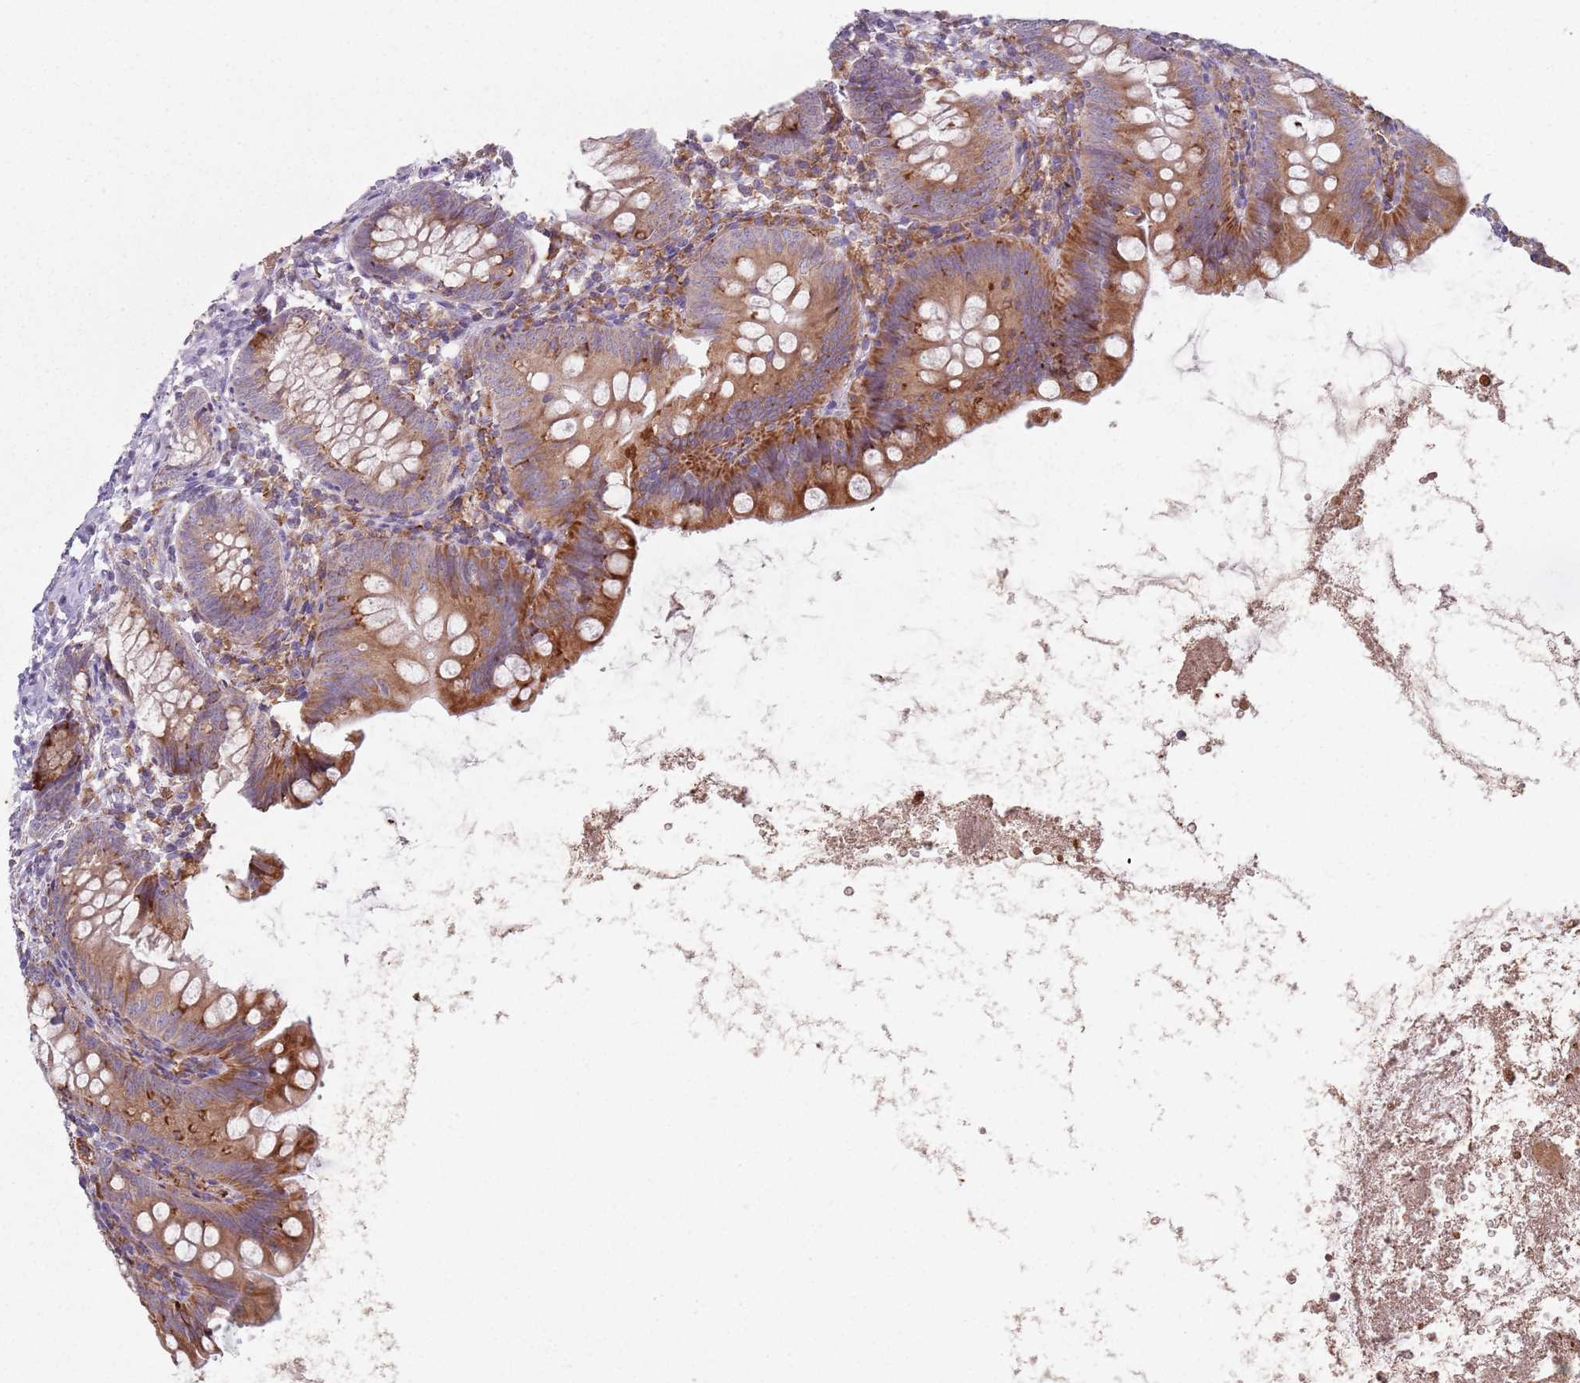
{"staining": {"intensity": "moderate", "quantity": ">75%", "location": "cytoplasmic/membranous"}, "tissue": "appendix", "cell_type": "Glandular cells", "image_type": "normal", "snomed": [{"axis": "morphology", "description": "Normal tissue, NOS"}, {"axis": "topography", "description": "Appendix"}], "caption": "Benign appendix was stained to show a protein in brown. There is medium levels of moderate cytoplasmic/membranous positivity in approximately >75% of glandular cells. The staining was performed using DAB to visualize the protein expression in brown, while the nuclei were stained in blue with hematoxylin (Magnification: 20x).", "gene": "RPS9", "patient": {"sex": "female", "age": 62}}